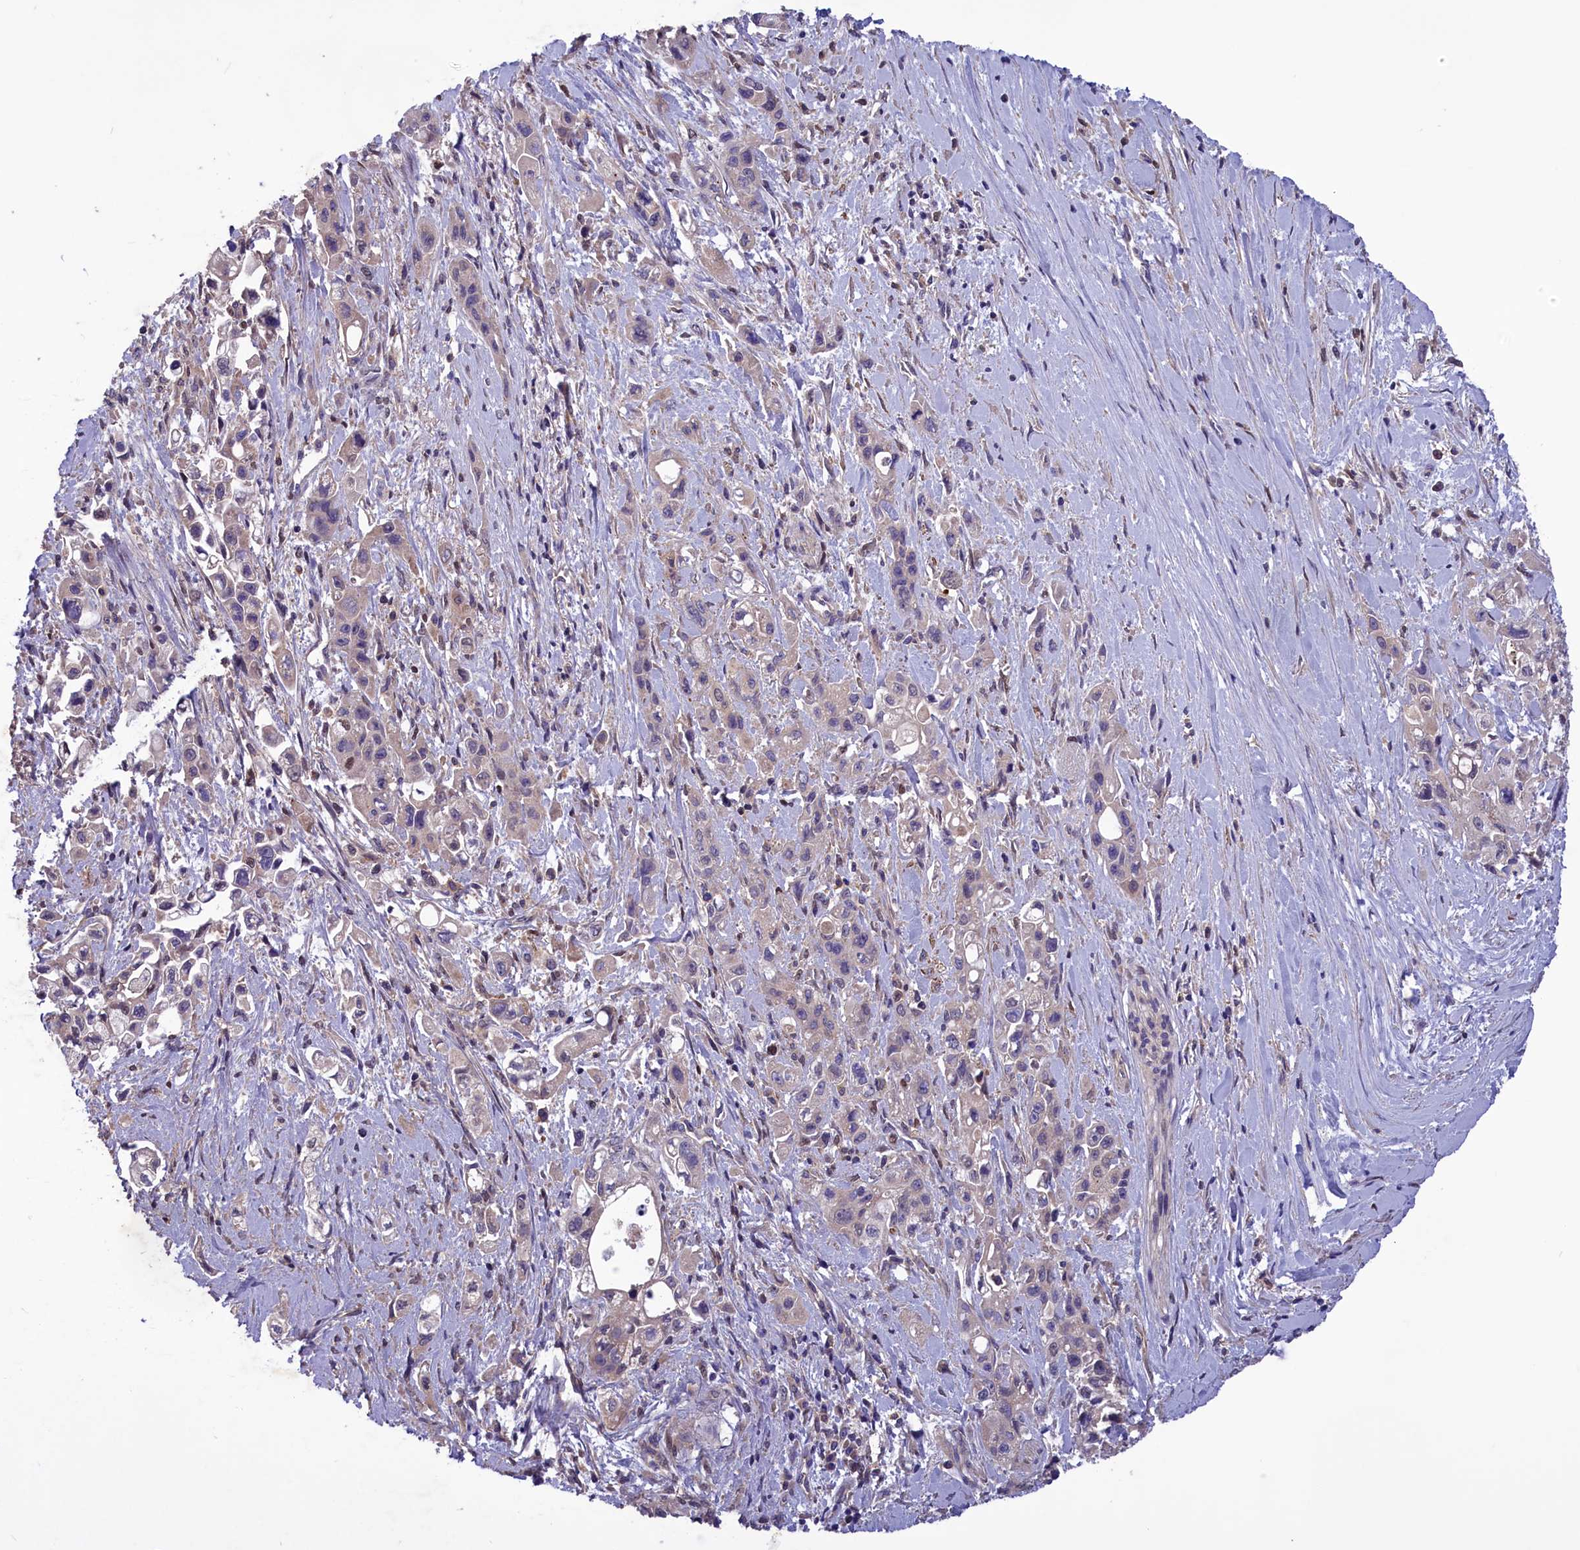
{"staining": {"intensity": "weak", "quantity": "<25%", "location": "cytoplasmic/membranous"}, "tissue": "pancreatic cancer", "cell_type": "Tumor cells", "image_type": "cancer", "snomed": [{"axis": "morphology", "description": "Adenocarcinoma, NOS"}, {"axis": "topography", "description": "Pancreas"}], "caption": "A high-resolution image shows immunohistochemistry (IHC) staining of adenocarcinoma (pancreatic), which demonstrates no significant expression in tumor cells.", "gene": "AMDHD2", "patient": {"sex": "female", "age": 66}}